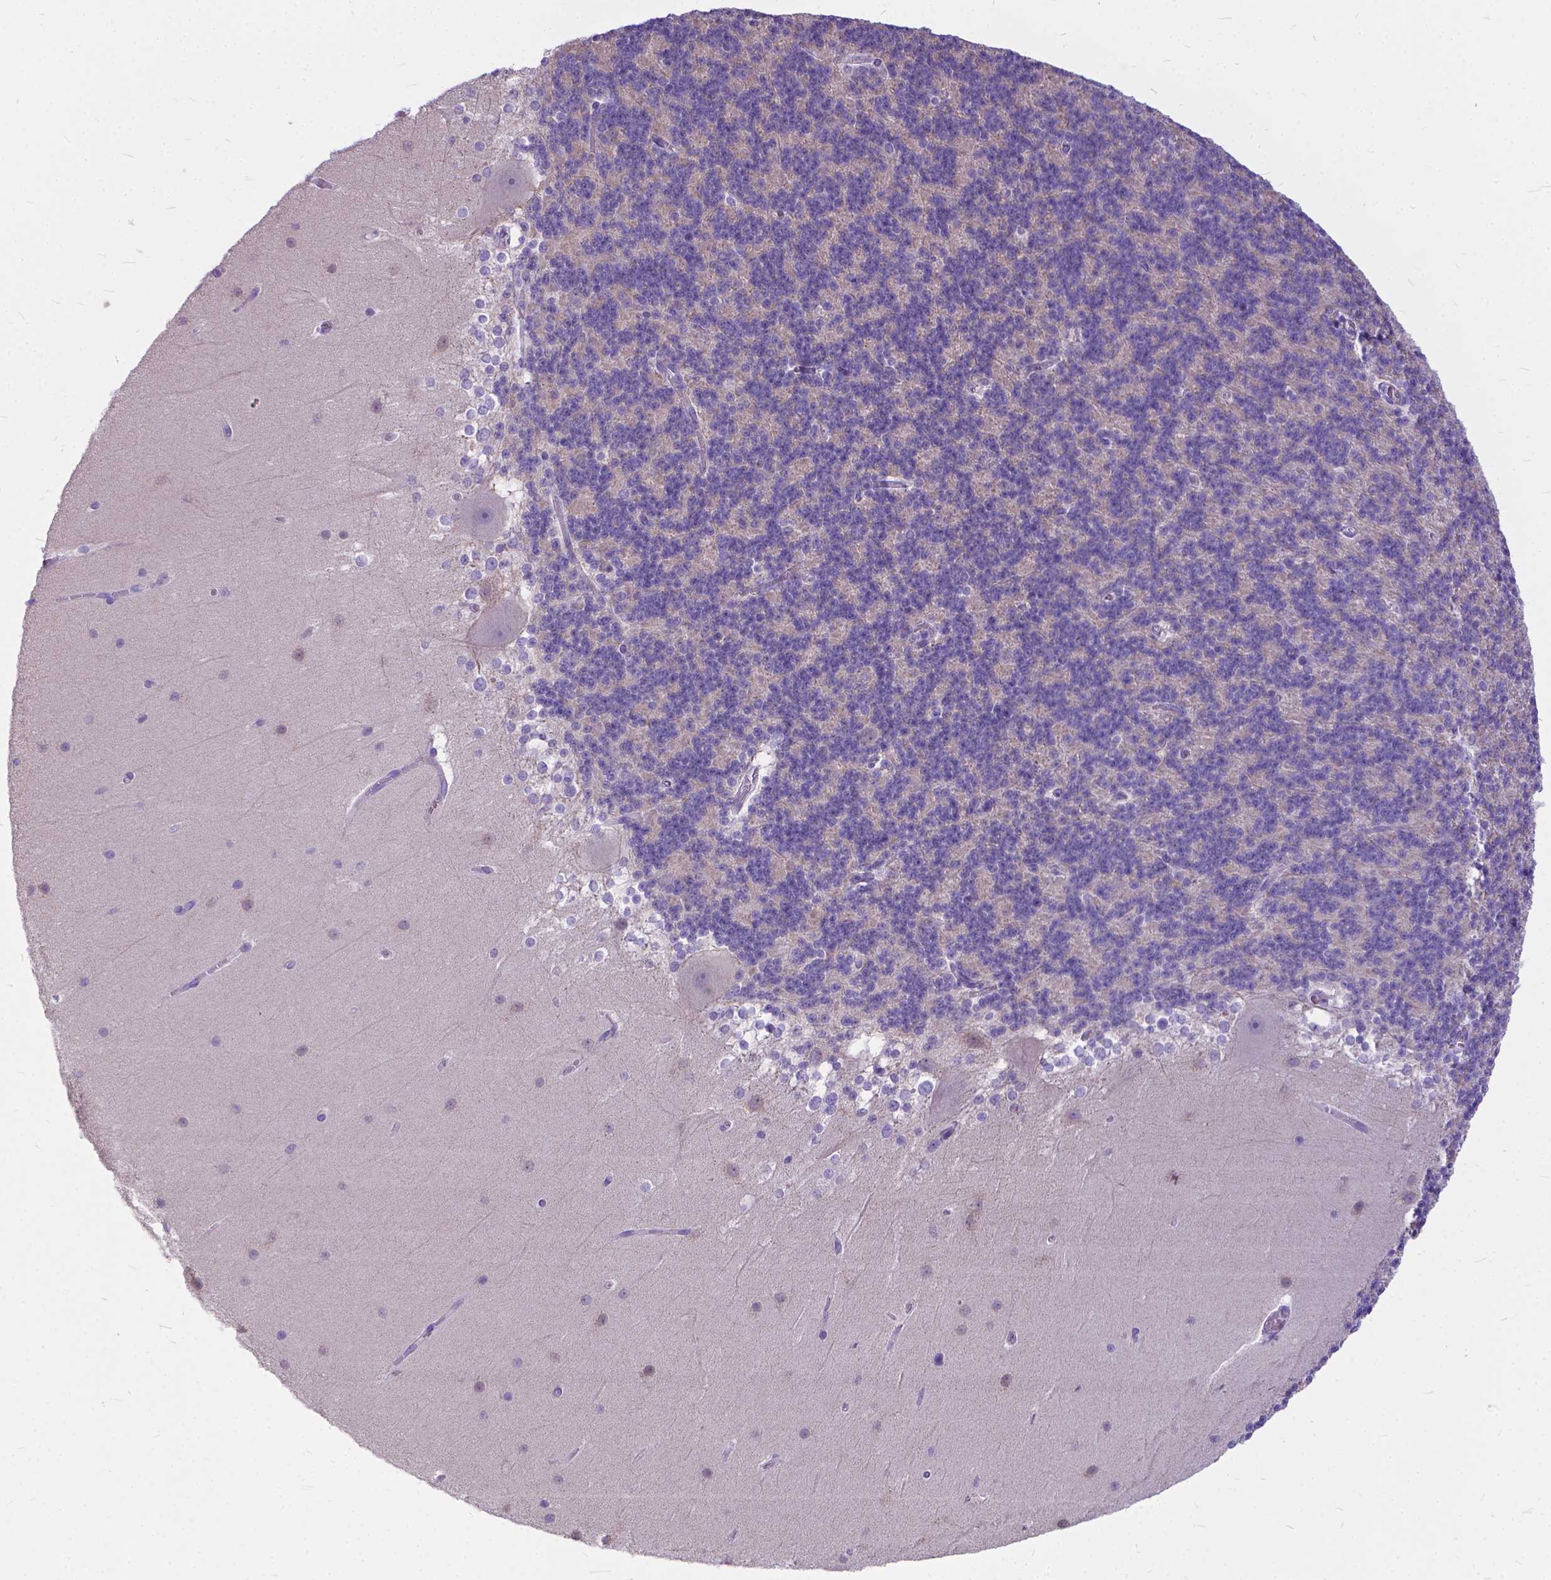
{"staining": {"intensity": "negative", "quantity": "none", "location": "none"}, "tissue": "cerebellum", "cell_type": "Cells in granular layer", "image_type": "normal", "snomed": [{"axis": "morphology", "description": "Normal tissue, NOS"}, {"axis": "topography", "description": "Cerebellum"}], "caption": "This is an IHC photomicrograph of benign cerebellum. There is no positivity in cells in granular layer.", "gene": "TTLL6", "patient": {"sex": "female", "age": 19}}